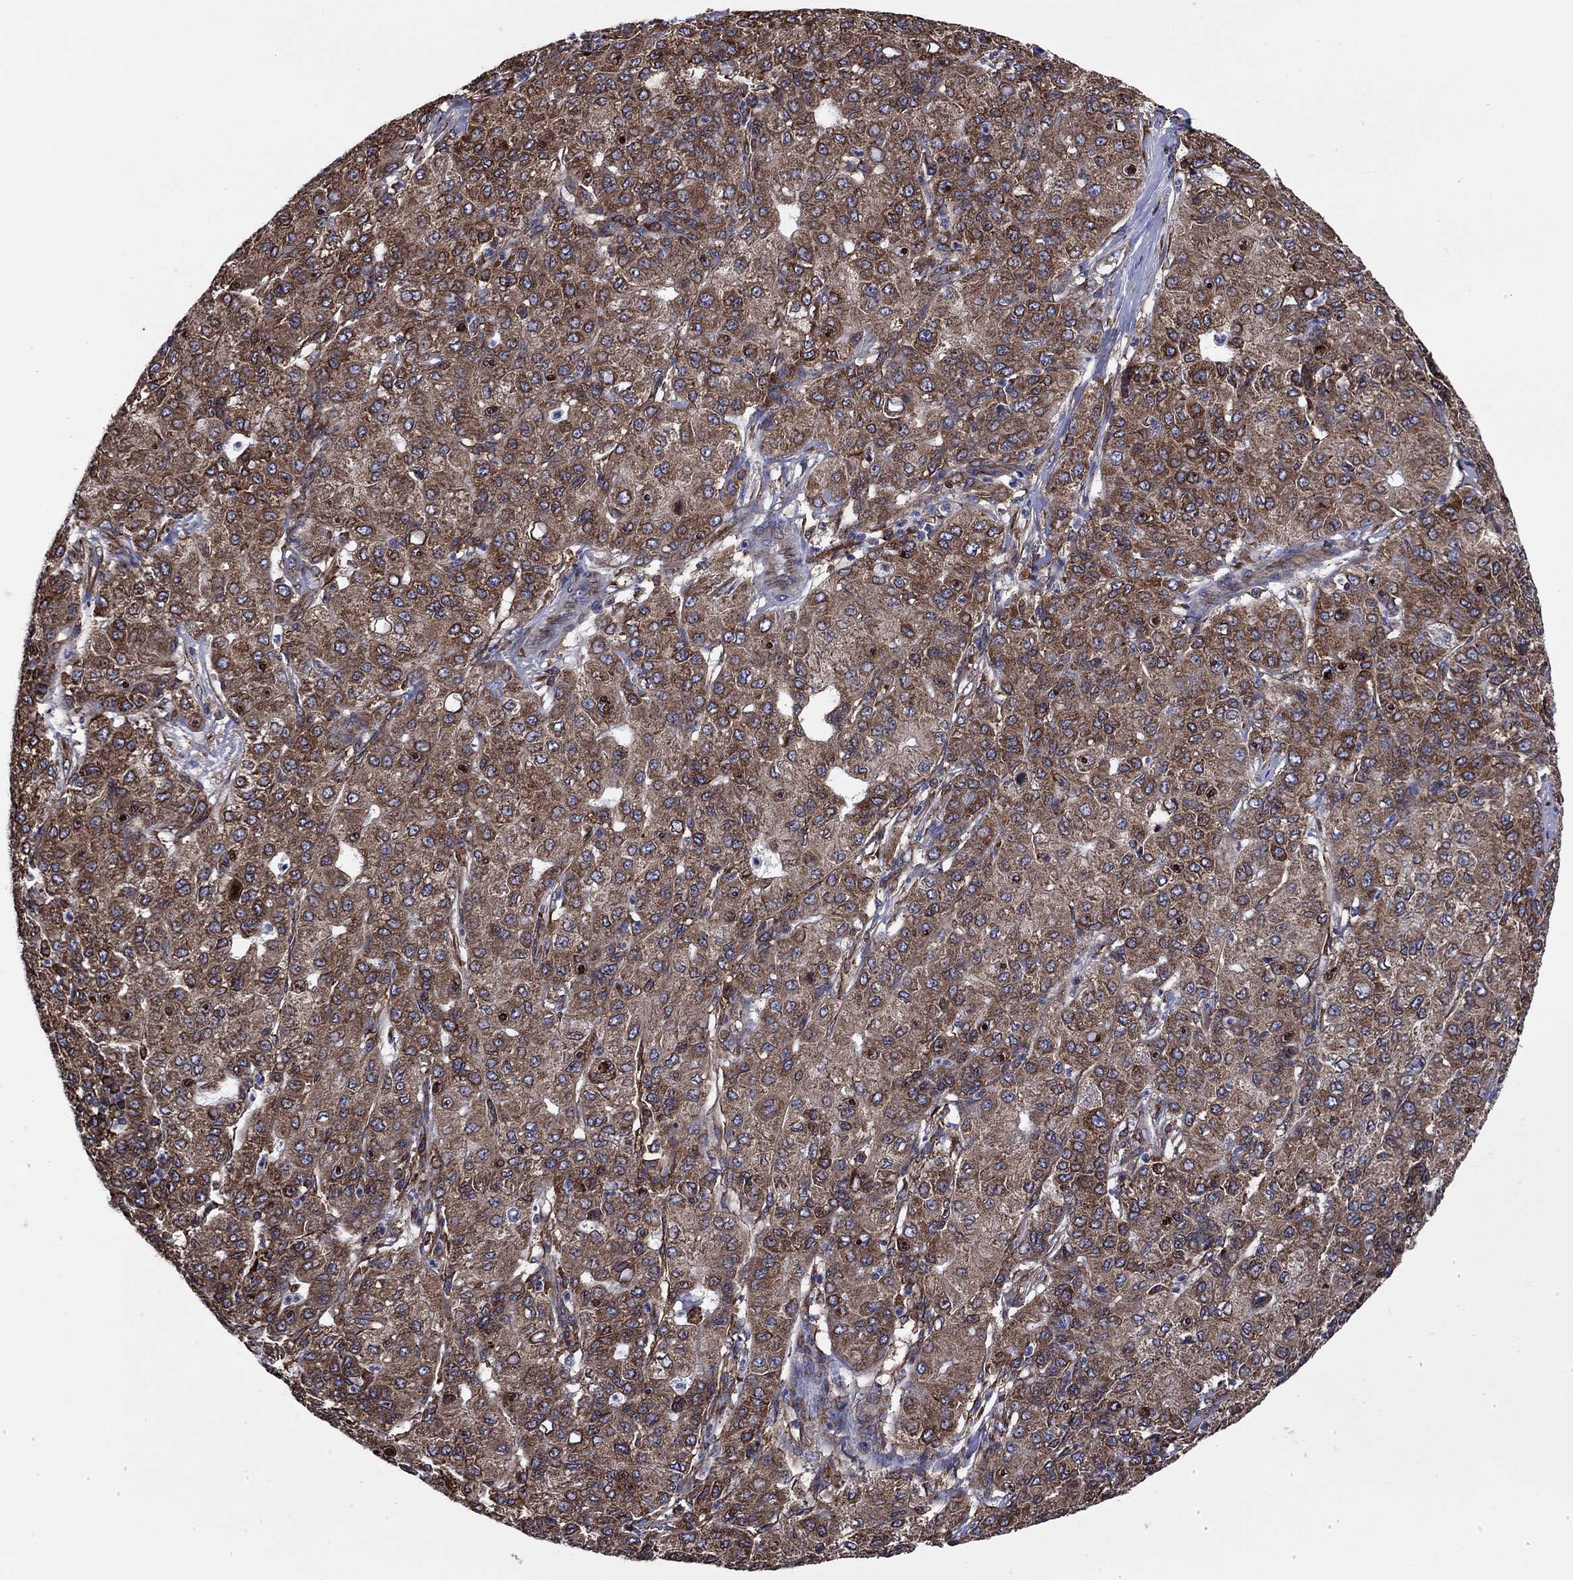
{"staining": {"intensity": "moderate", "quantity": ">75%", "location": "cytoplasmic/membranous"}, "tissue": "liver cancer", "cell_type": "Tumor cells", "image_type": "cancer", "snomed": [{"axis": "morphology", "description": "Carcinoma, Hepatocellular, NOS"}, {"axis": "topography", "description": "Liver"}], "caption": "A high-resolution micrograph shows immunohistochemistry (IHC) staining of liver cancer, which demonstrates moderate cytoplasmic/membranous positivity in about >75% of tumor cells. (DAB (3,3'-diaminobenzidine) IHC, brown staining for protein, blue staining for nuclei).", "gene": "YBX1", "patient": {"sex": "male", "age": 65}}